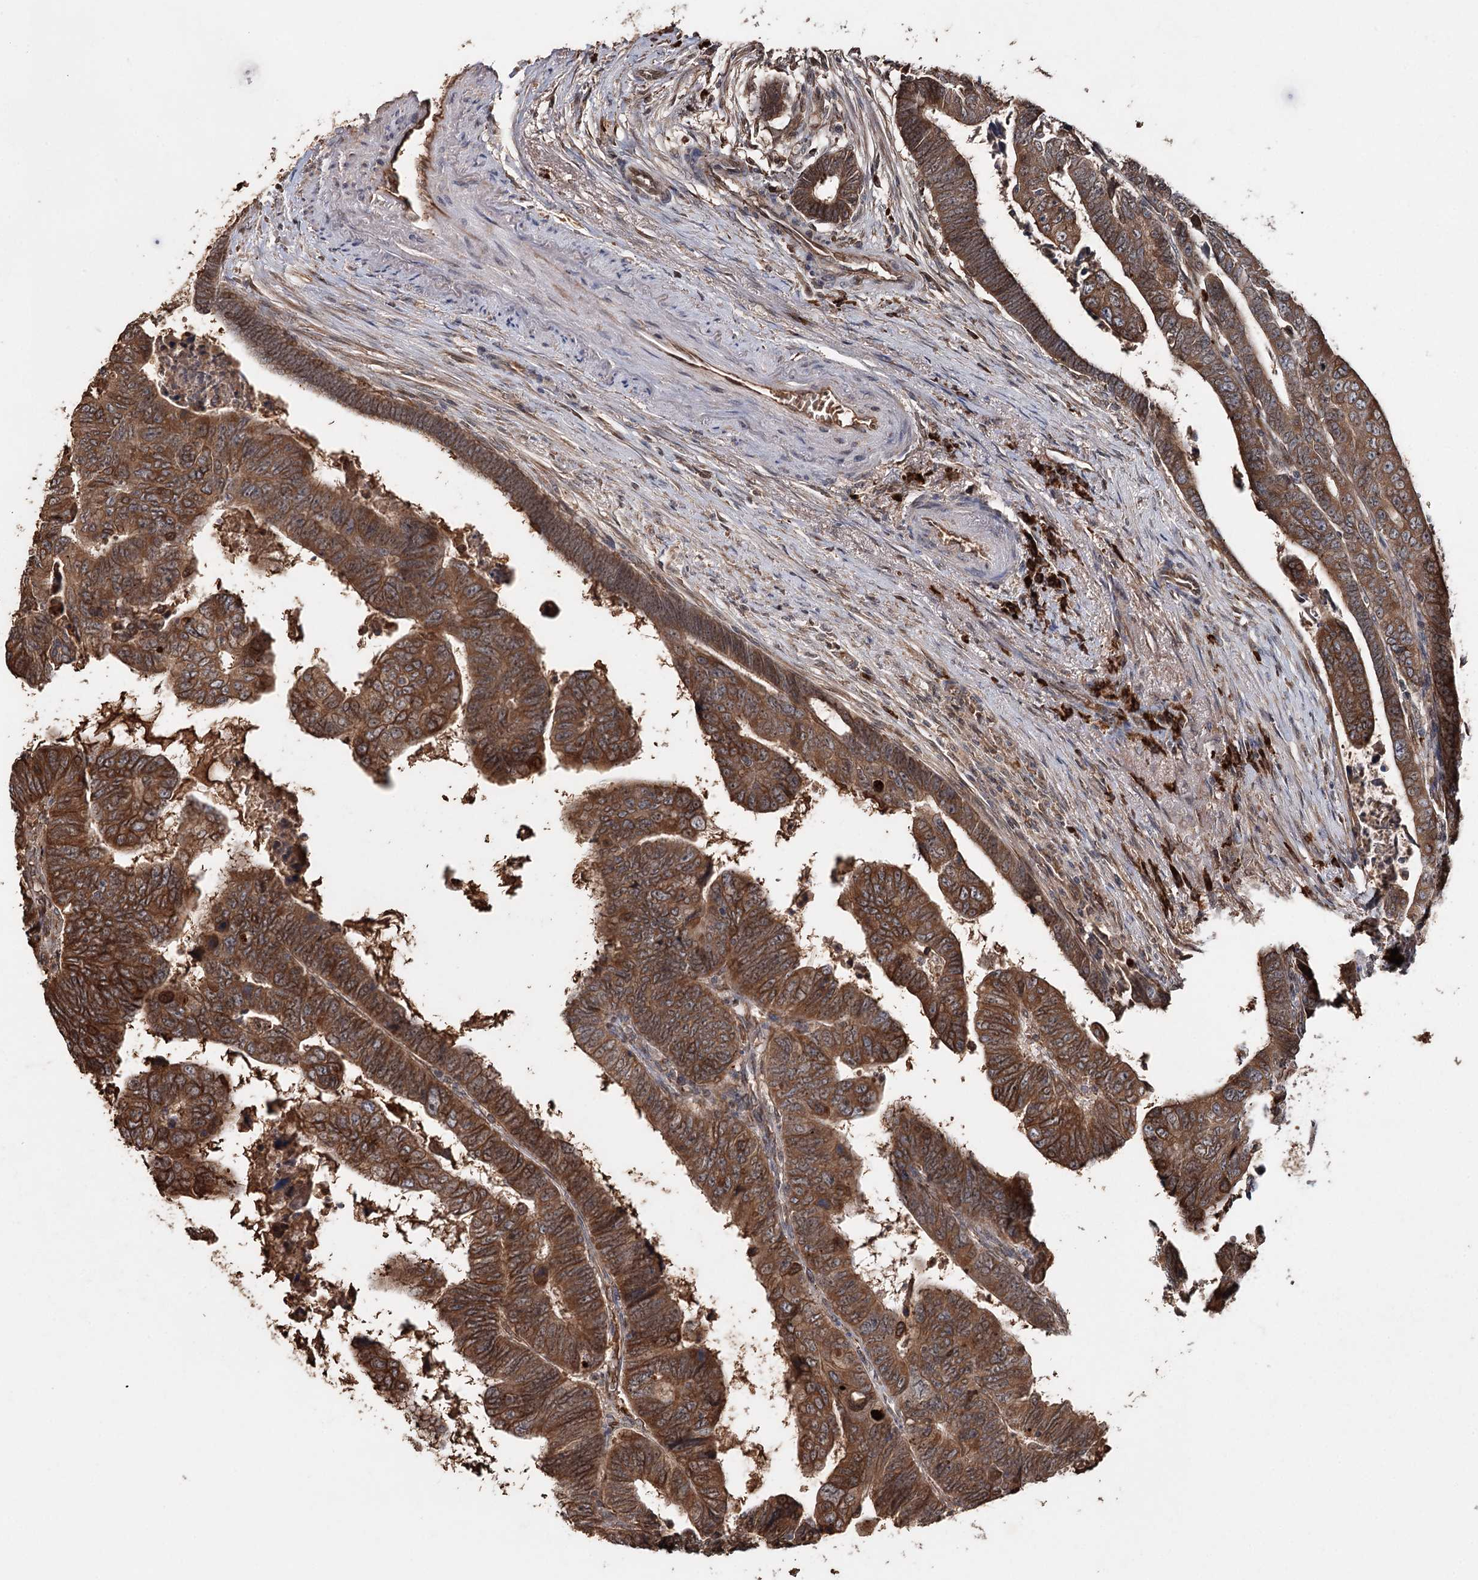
{"staining": {"intensity": "moderate", "quantity": ">75%", "location": "cytoplasmic/membranous"}, "tissue": "colorectal cancer", "cell_type": "Tumor cells", "image_type": "cancer", "snomed": [{"axis": "morphology", "description": "Normal tissue, NOS"}, {"axis": "morphology", "description": "Adenocarcinoma, NOS"}, {"axis": "topography", "description": "Rectum"}], "caption": "Immunohistochemistry (IHC) of human colorectal adenocarcinoma displays medium levels of moderate cytoplasmic/membranous staining in approximately >75% of tumor cells.", "gene": "SYVN1", "patient": {"sex": "female", "age": 65}}